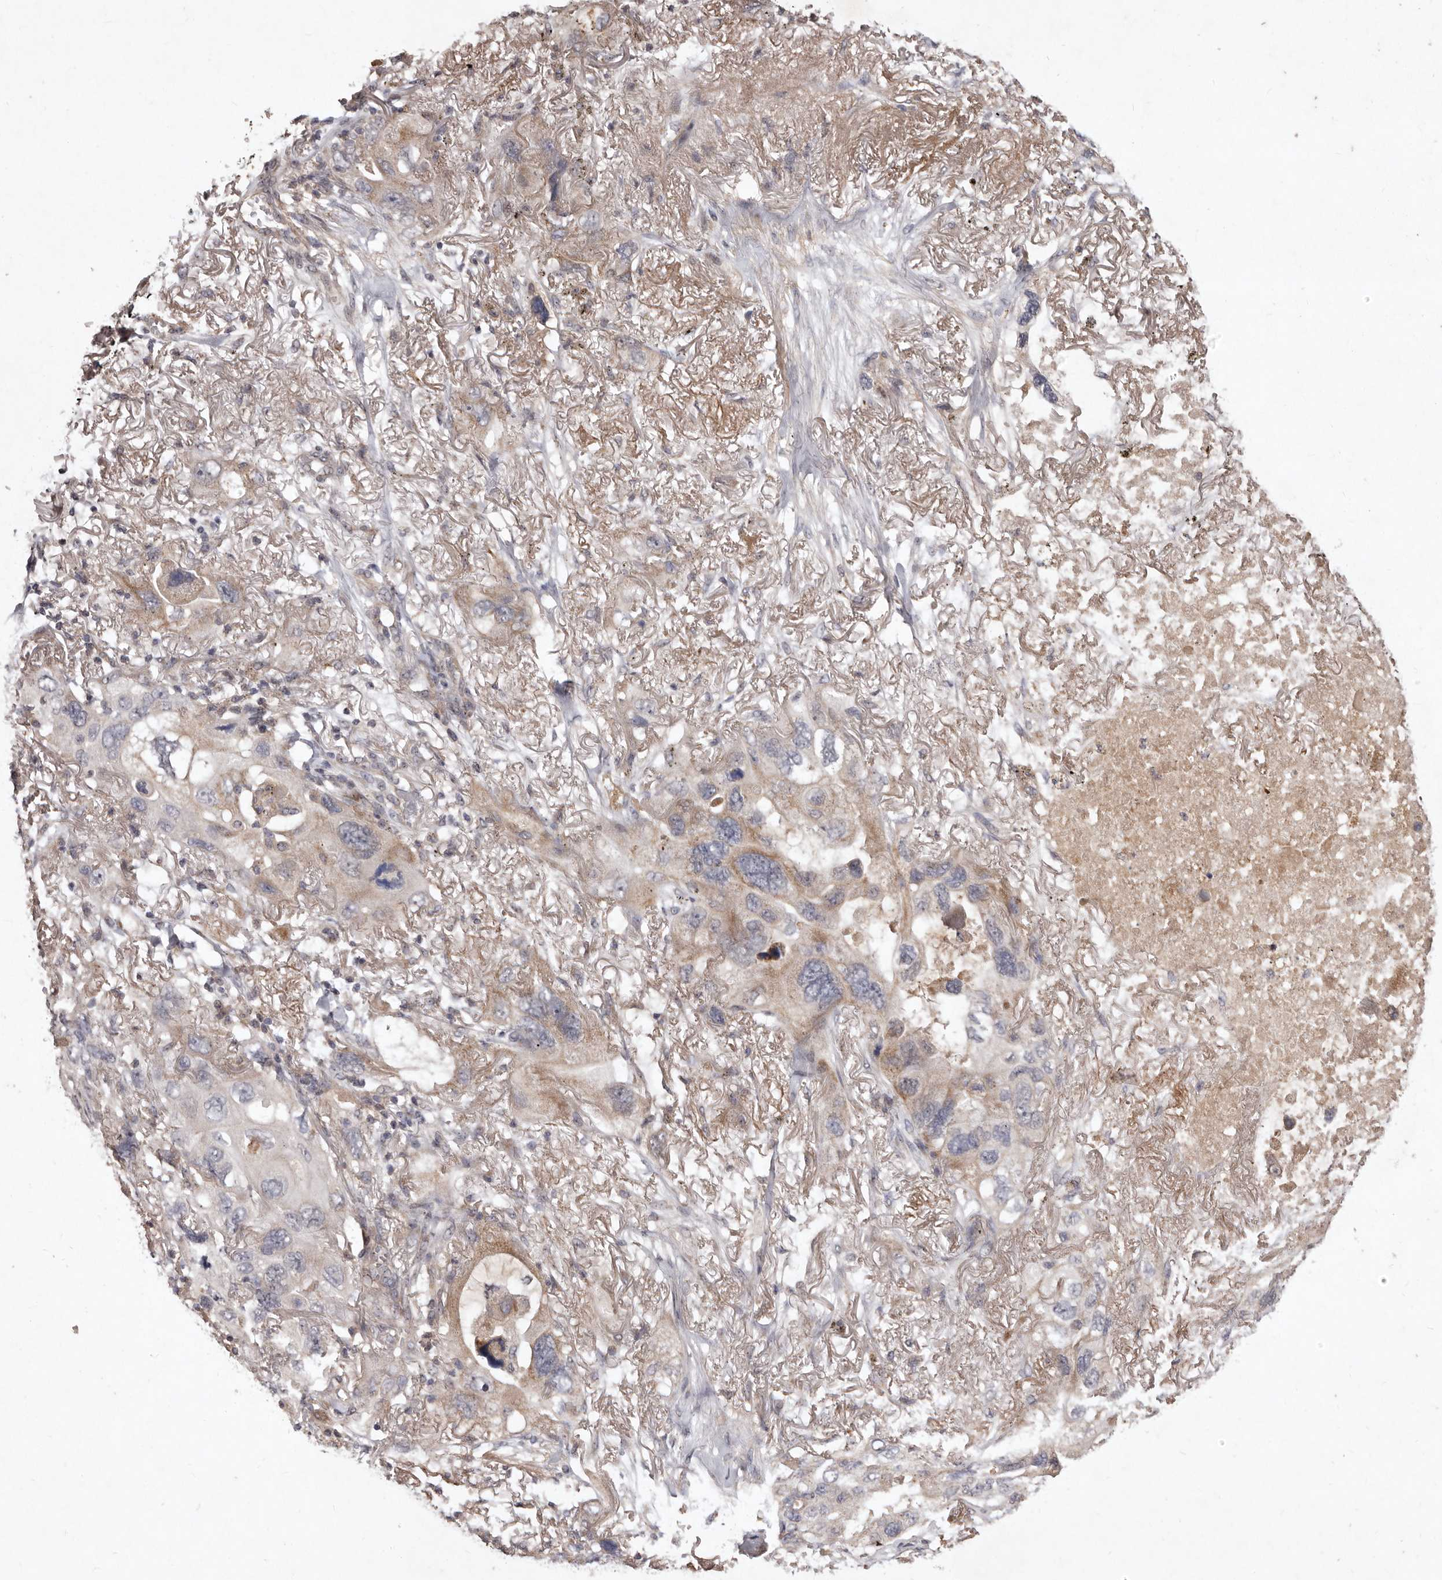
{"staining": {"intensity": "weak", "quantity": "25%-75%", "location": "cytoplasmic/membranous"}, "tissue": "lung cancer", "cell_type": "Tumor cells", "image_type": "cancer", "snomed": [{"axis": "morphology", "description": "Squamous cell carcinoma, NOS"}, {"axis": "topography", "description": "Lung"}], "caption": "Immunohistochemistry photomicrograph of neoplastic tissue: human lung squamous cell carcinoma stained using immunohistochemistry (IHC) reveals low levels of weak protein expression localized specifically in the cytoplasmic/membranous of tumor cells, appearing as a cytoplasmic/membranous brown color.", "gene": "FLAD1", "patient": {"sex": "female", "age": 73}}